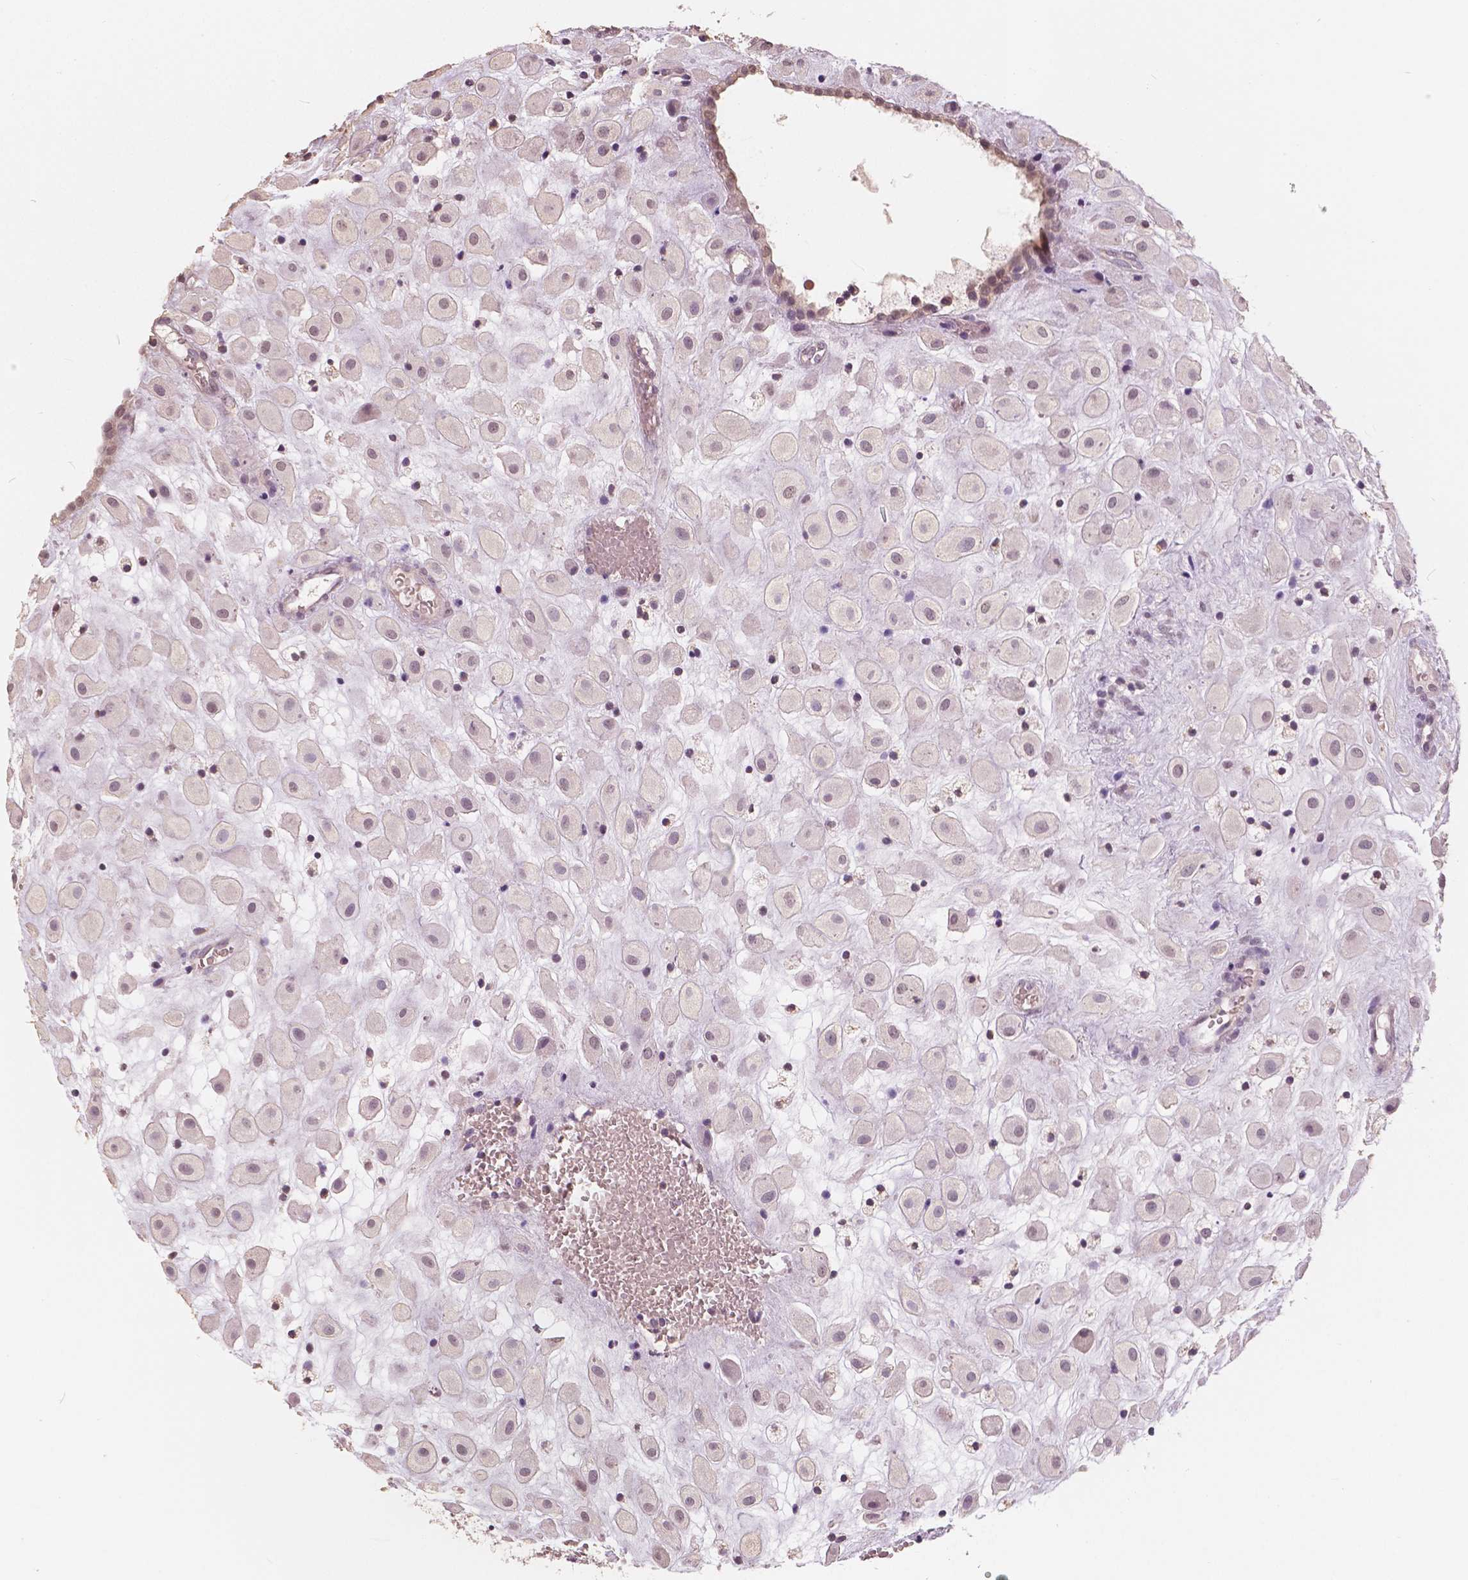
{"staining": {"intensity": "weak", "quantity": "25%-75%", "location": "nuclear"}, "tissue": "placenta", "cell_type": "Decidual cells", "image_type": "normal", "snomed": [{"axis": "morphology", "description": "Normal tissue, NOS"}, {"axis": "topography", "description": "Placenta"}], "caption": "Decidual cells demonstrate weak nuclear staining in approximately 25%-75% of cells in benign placenta. Nuclei are stained in blue.", "gene": "SAT2", "patient": {"sex": "female", "age": 24}}